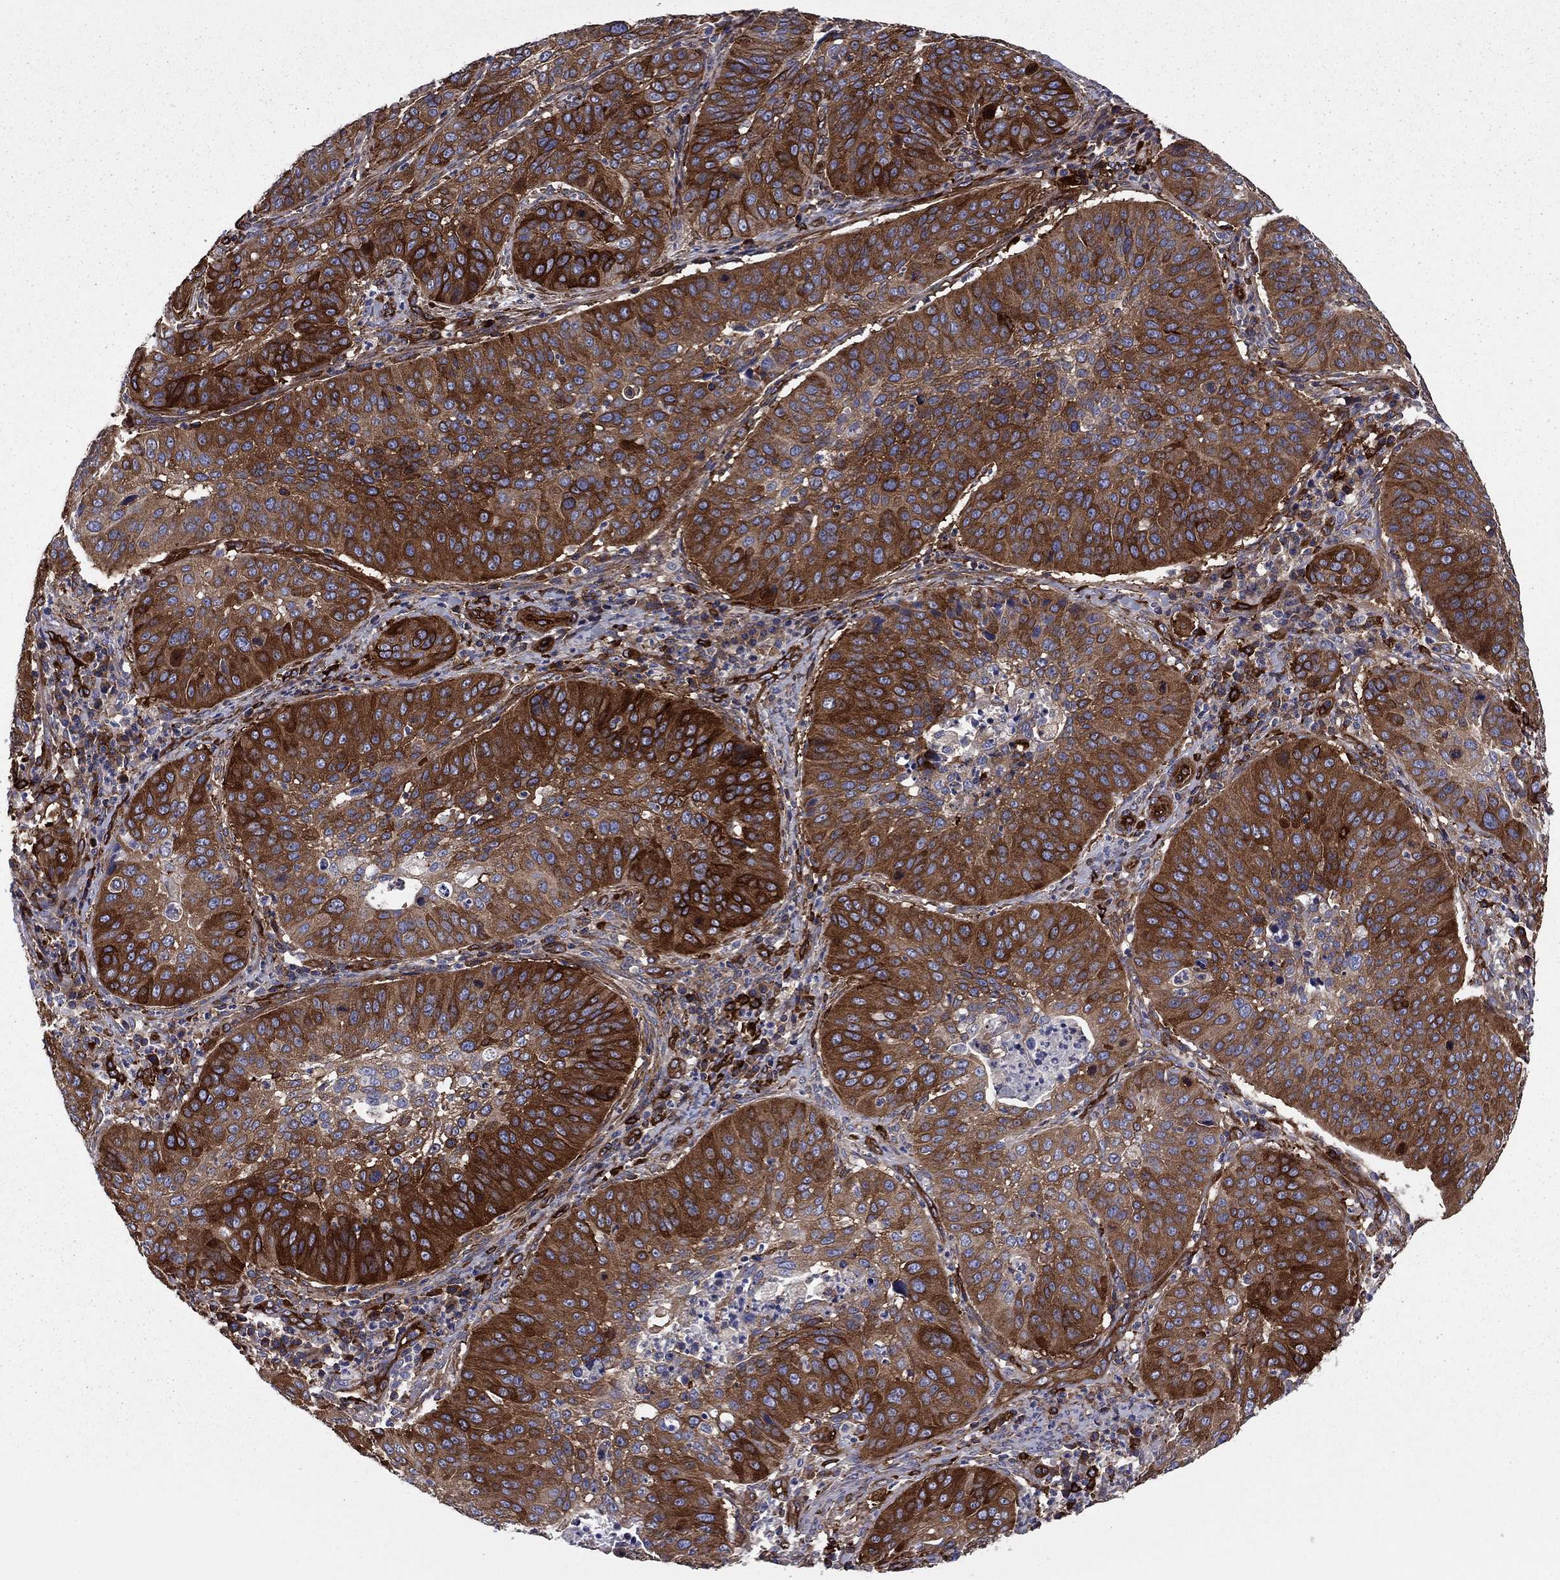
{"staining": {"intensity": "strong", "quantity": ">75%", "location": "cytoplasmic/membranous"}, "tissue": "cervical cancer", "cell_type": "Tumor cells", "image_type": "cancer", "snomed": [{"axis": "morphology", "description": "Normal tissue, NOS"}, {"axis": "morphology", "description": "Squamous cell carcinoma, NOS"}, {"axis": "topography", "description": "Cervix"}], "caption": "Approximately >75% of tumor cells in cervical cancer show strong cytoplasmic/membranous protein staining as visualized by brown immunohistochemical staining.", "gene": "EHBP1L1", "patient": {"sex": "female", "age": 39}}